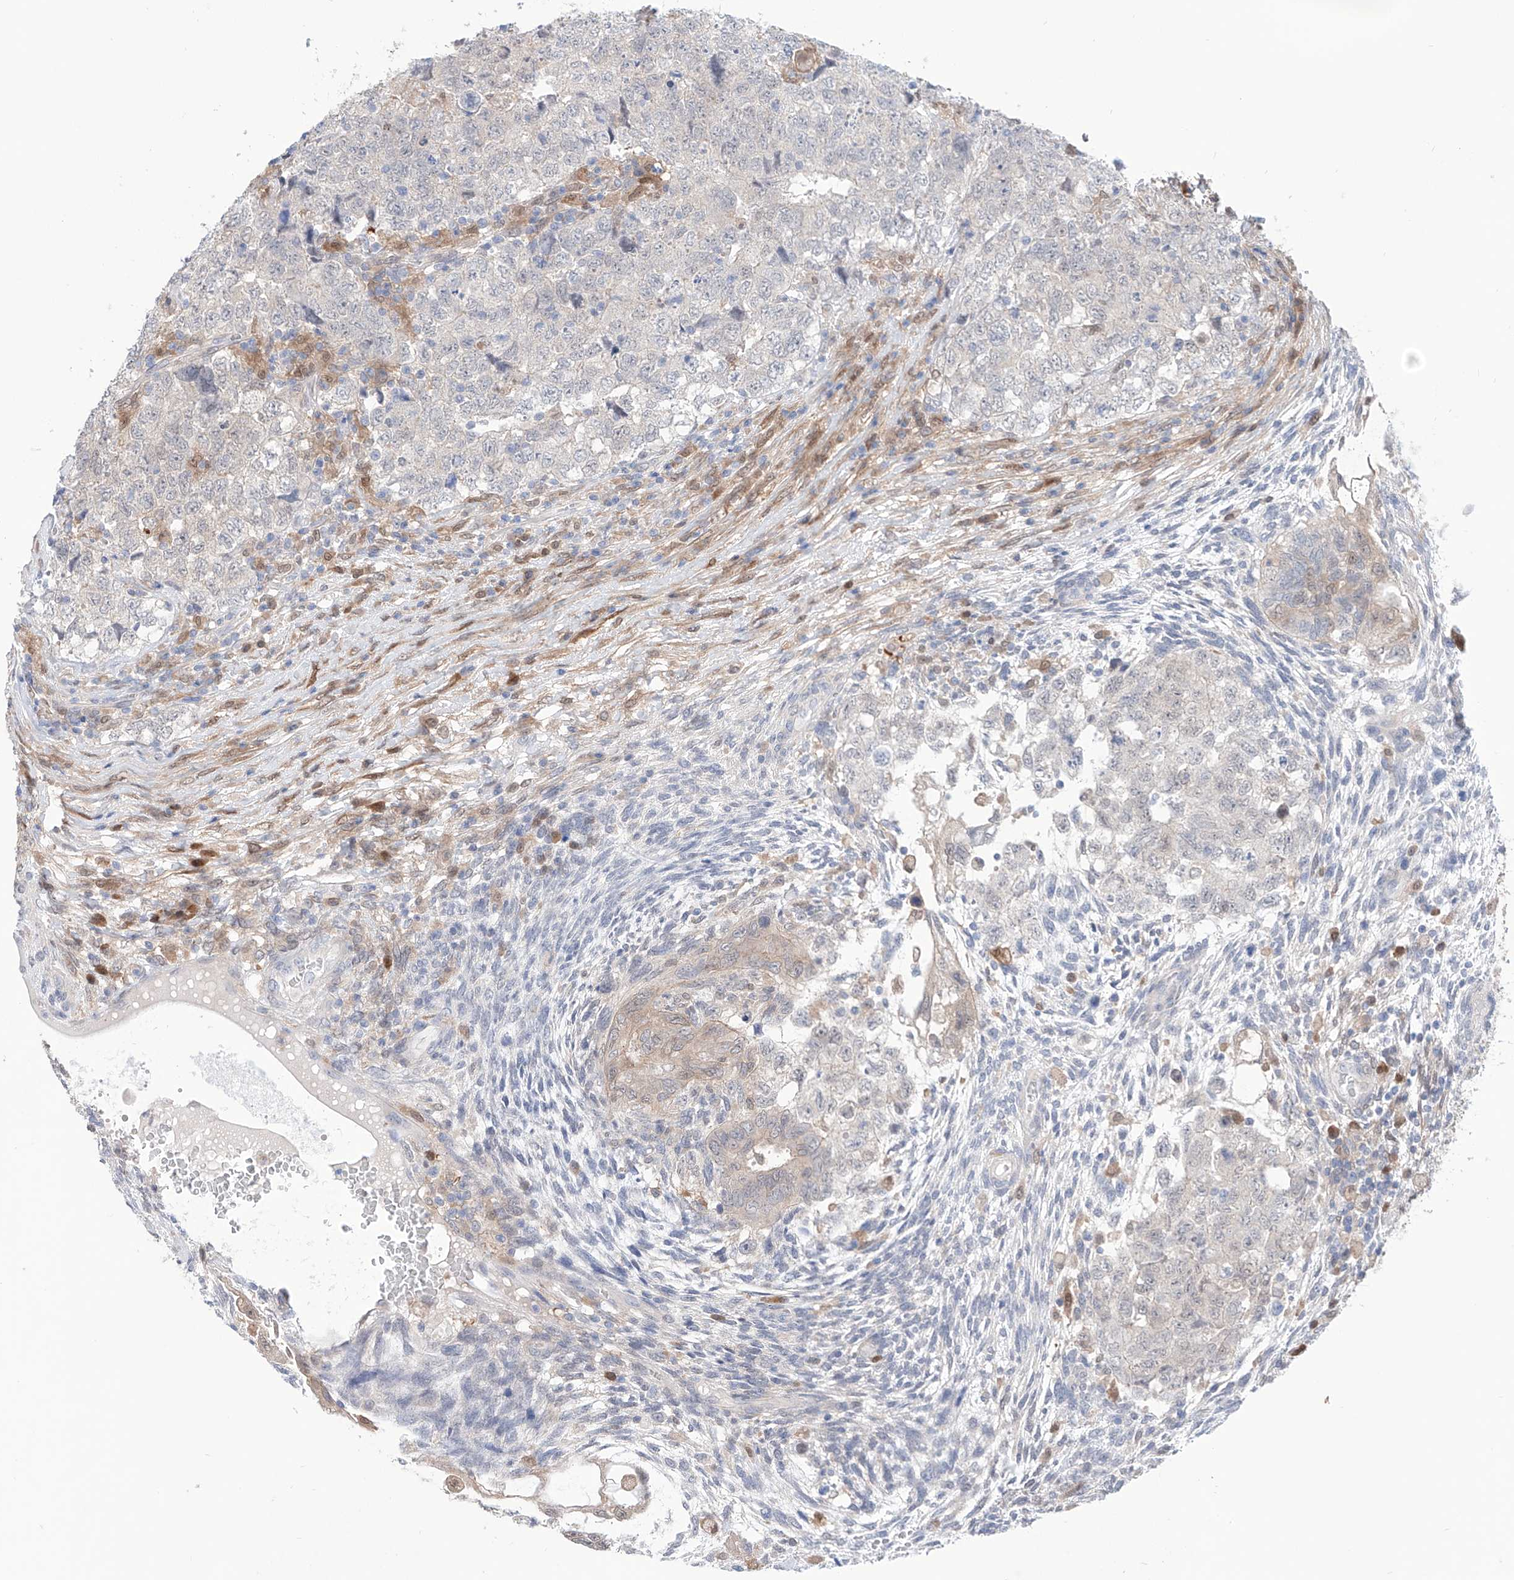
{"staining": {"intensity": "weak", "quantity": "<25%", "location": "cytoplasmic/membranous"}, "tissue": "testis cancer", "cell_type": "Tumor cells", "image_type": "cancer", "snomed": [{"axis": "morphology", "description": "Carcinoma, Embryonal, NOS"}, {"axis": "topography", "description": "Testis"}], "caption": "Immunohistochemical staining of human testis embryonal carcinoma reveals no significant positivity in tumor cells. (DAB IHC visualized using brightfield microscopy, high magnification).", "gene": "PDXK", "patient": {"sex": "male", "age": 37}}